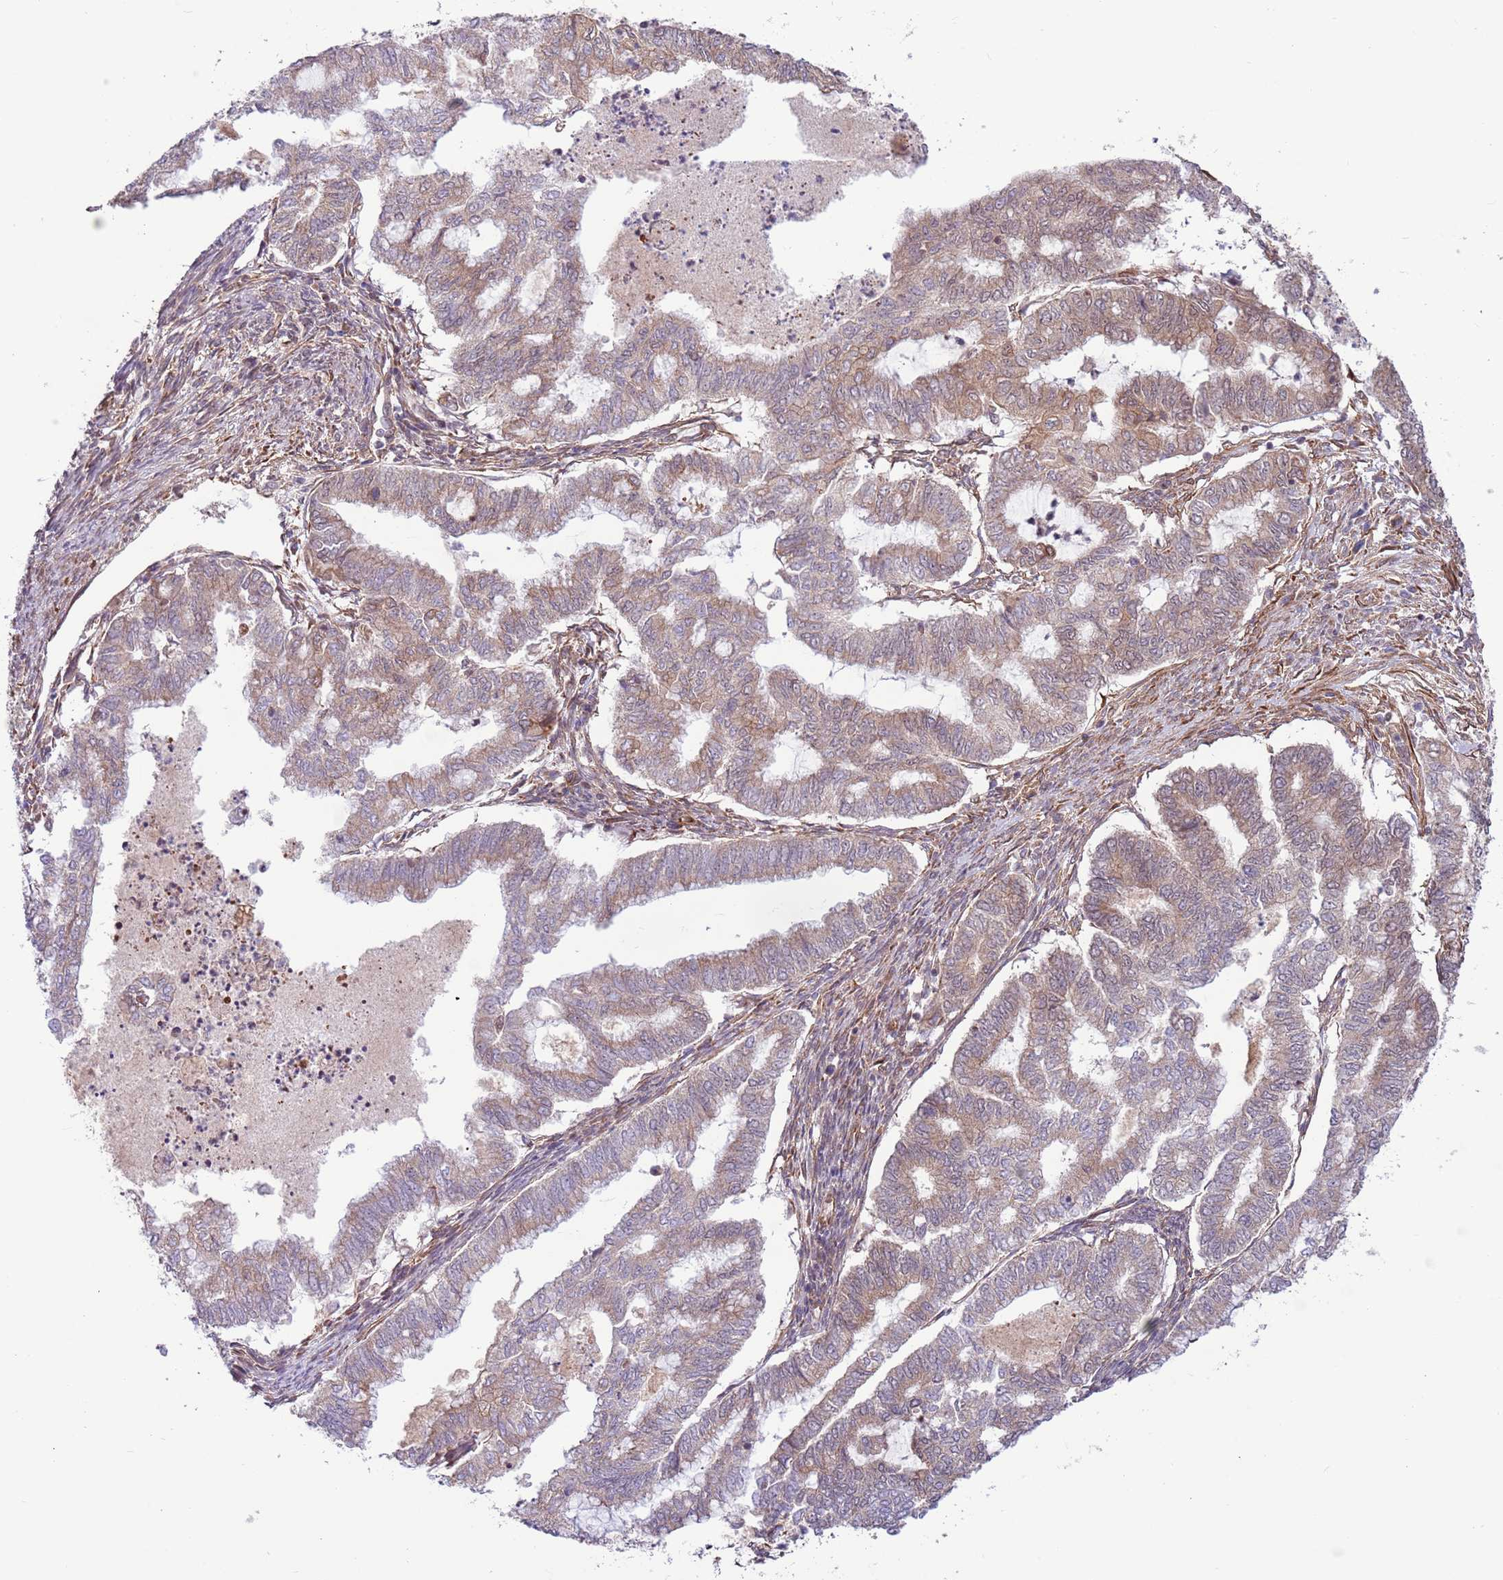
{"staining": {"intensity": "moderate", "quantity": ">75%", "location": "cytoplasmic/membranous"}, "tissue": "endometrial cancer", "cell_type": "Tumor cells", "image_type": "cancer", "snomed": [{"axis": "morphology", "description": "Adenocarcinoma, NOS"}, {"axis": "topography", "description": "Endometrium"}], "caption": "Immunohistochemistry micrograph of human adenocarcinoma (endometrial) stained for a protein (brown), which displays medium levels of moderate cytoplasmic/membranous expression in about >75% of tumor cells.", "gene": "DCAF4", "patient": {"sex": "female", "age": 79}}